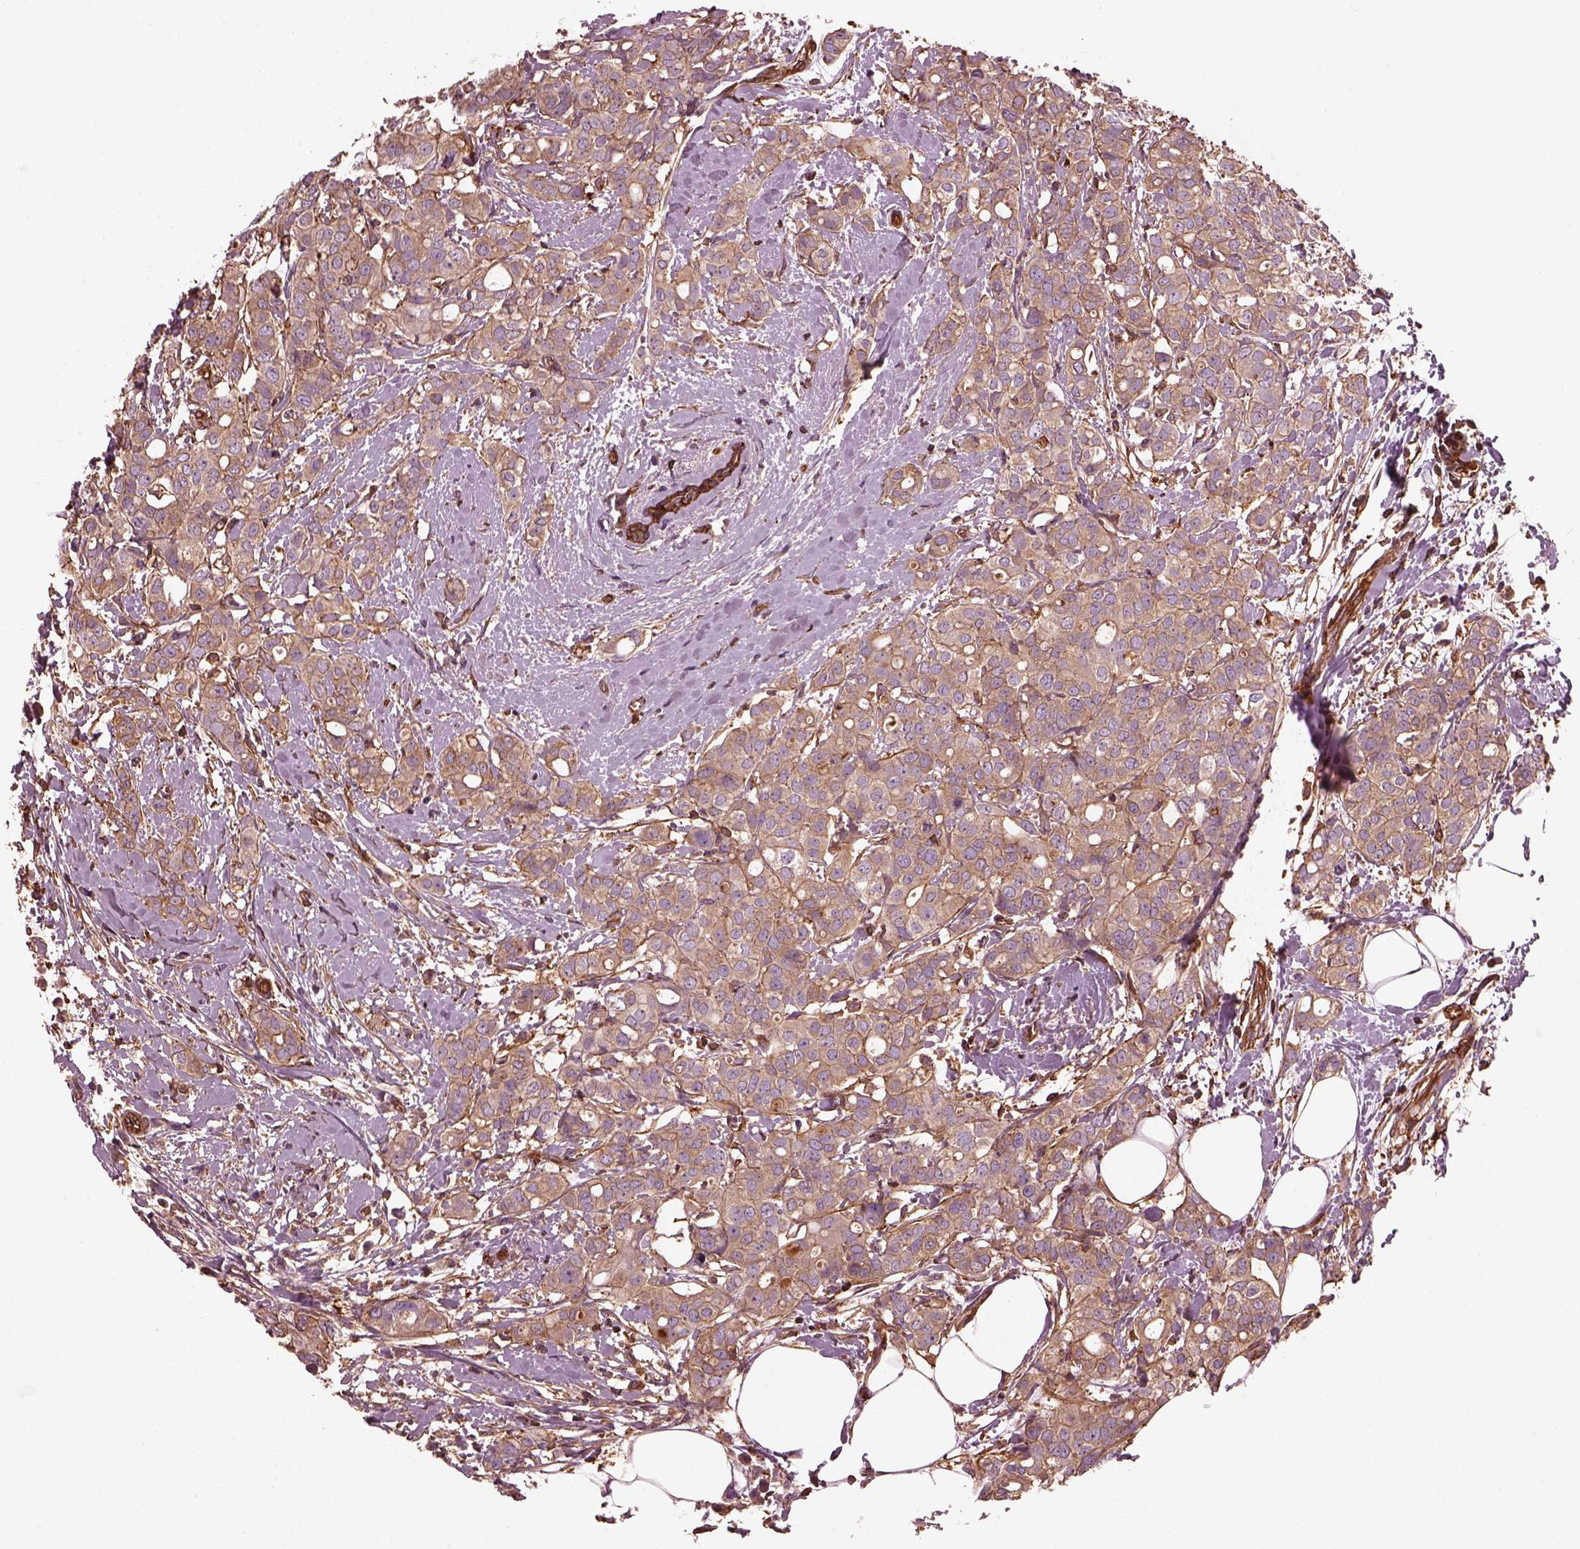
{"staining": {"intensity": "weak", "quantity": ">75%", "location": "cytoplasmic/membranous"}, "tissue": "breast cancer", "cell_type": "Tumor cells", "image_type": "cancer", "snomed": [{"axis": "morphology", "description": "Duct carcinoma"}, {"axis": "topography", "description": "Breast"}], "caption": "Human infiltrating ductal carcinoma (breast) stained for a protein (brown) demonstrates weak cytoplasmic/membranous positive positivity in approximately >75% of tumor cells.", "gene": "MYL6", "patient": {"sex": "female", "age": 40}}